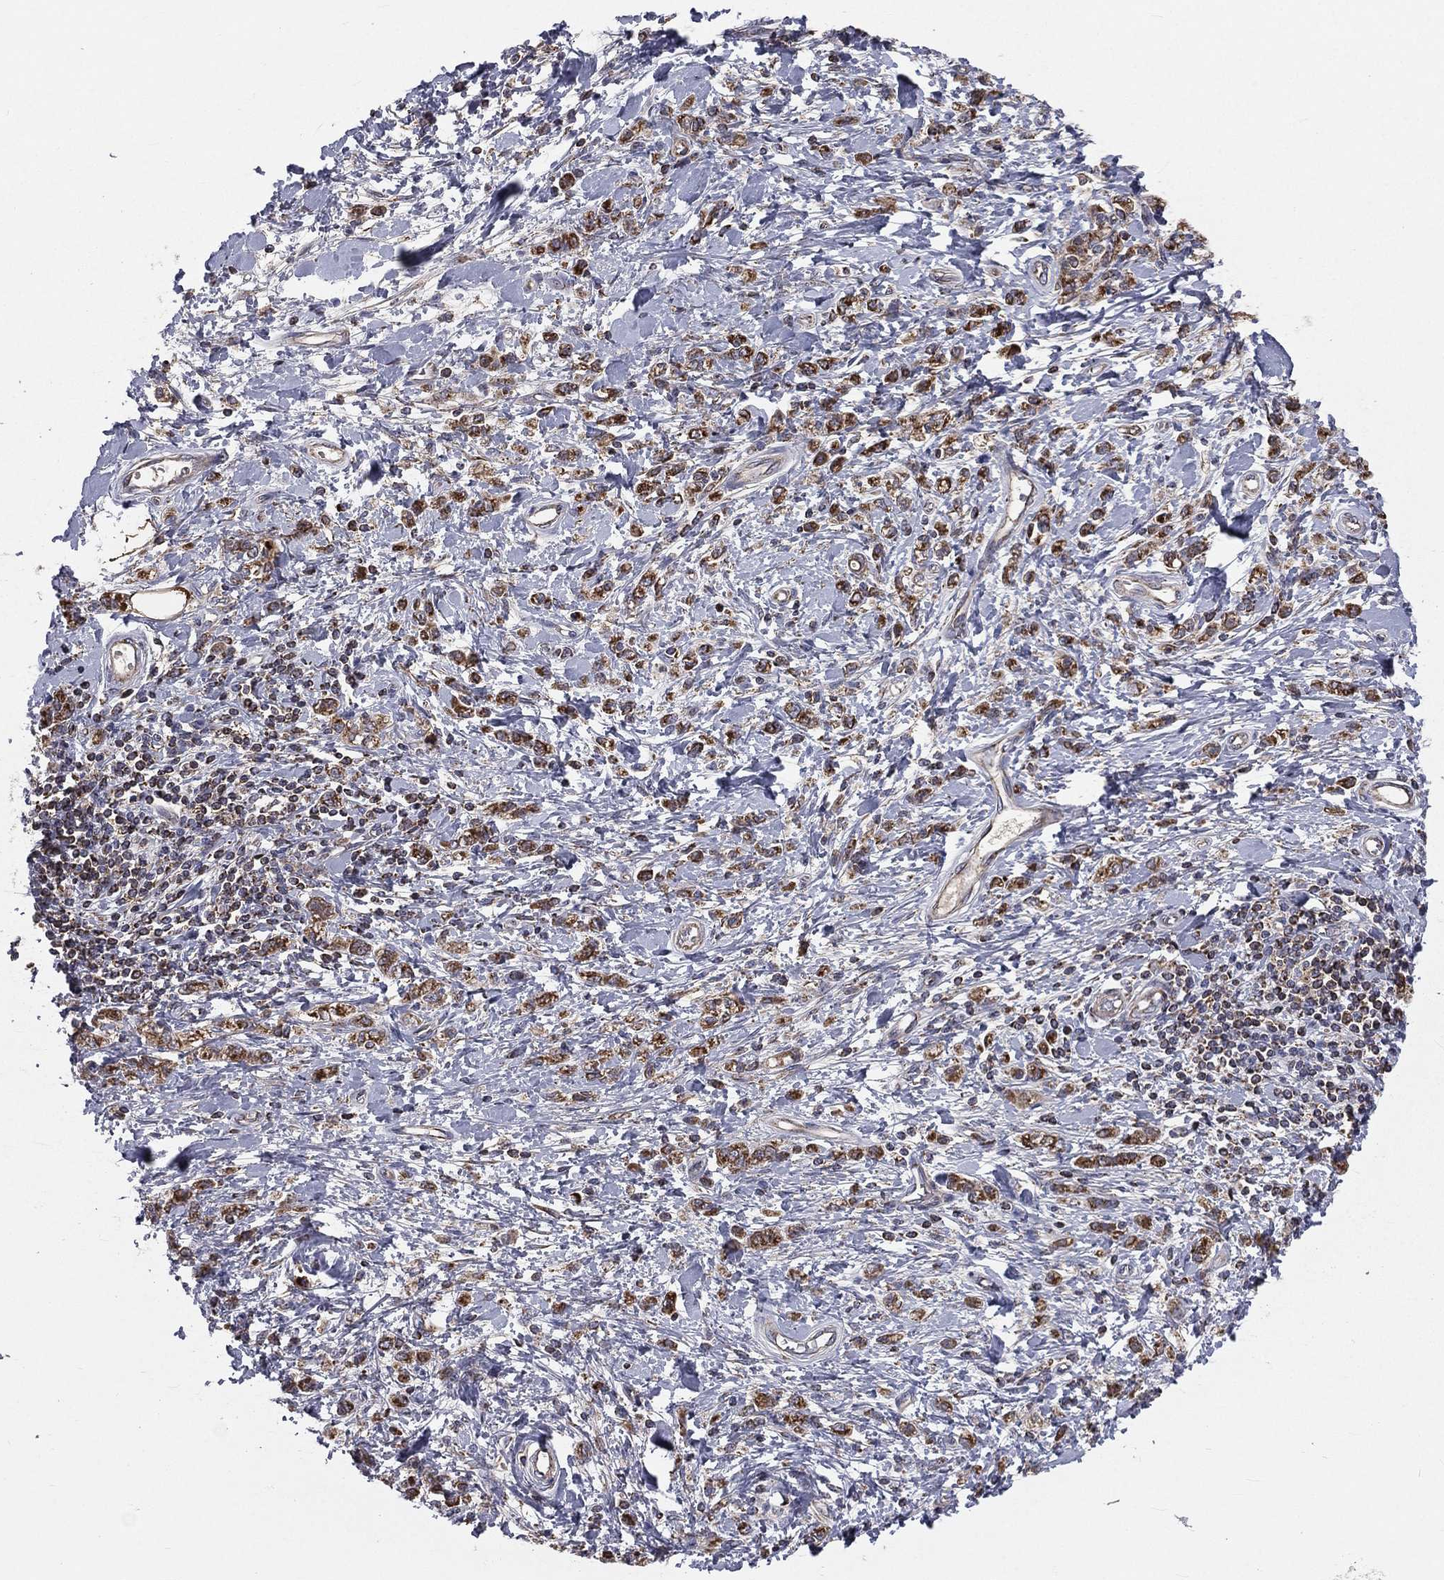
{"staining": {"intensity": "moderate", "quantity": "25%-75%", "location": "cytoplasmic/membranous"}, "tissue": "stomach cancer", "cell_type": "Tumor cells", "image_type": "cancer", "snomed": [{"axis": "morphology", "description": "Adenocarcinoma, NOS"}, {"axis": "topography", "description": "Stomach"}], "caption": "This histopathology image displays immunohistochemistry (IHC) staining of human stomach adenocarcinoma, with medium moderate cytoplasmic/membranous expression in approximately 25%-75% of tumor cells.", "gene": "GPD1", "patient": {"sex": "male", "age": 77}}